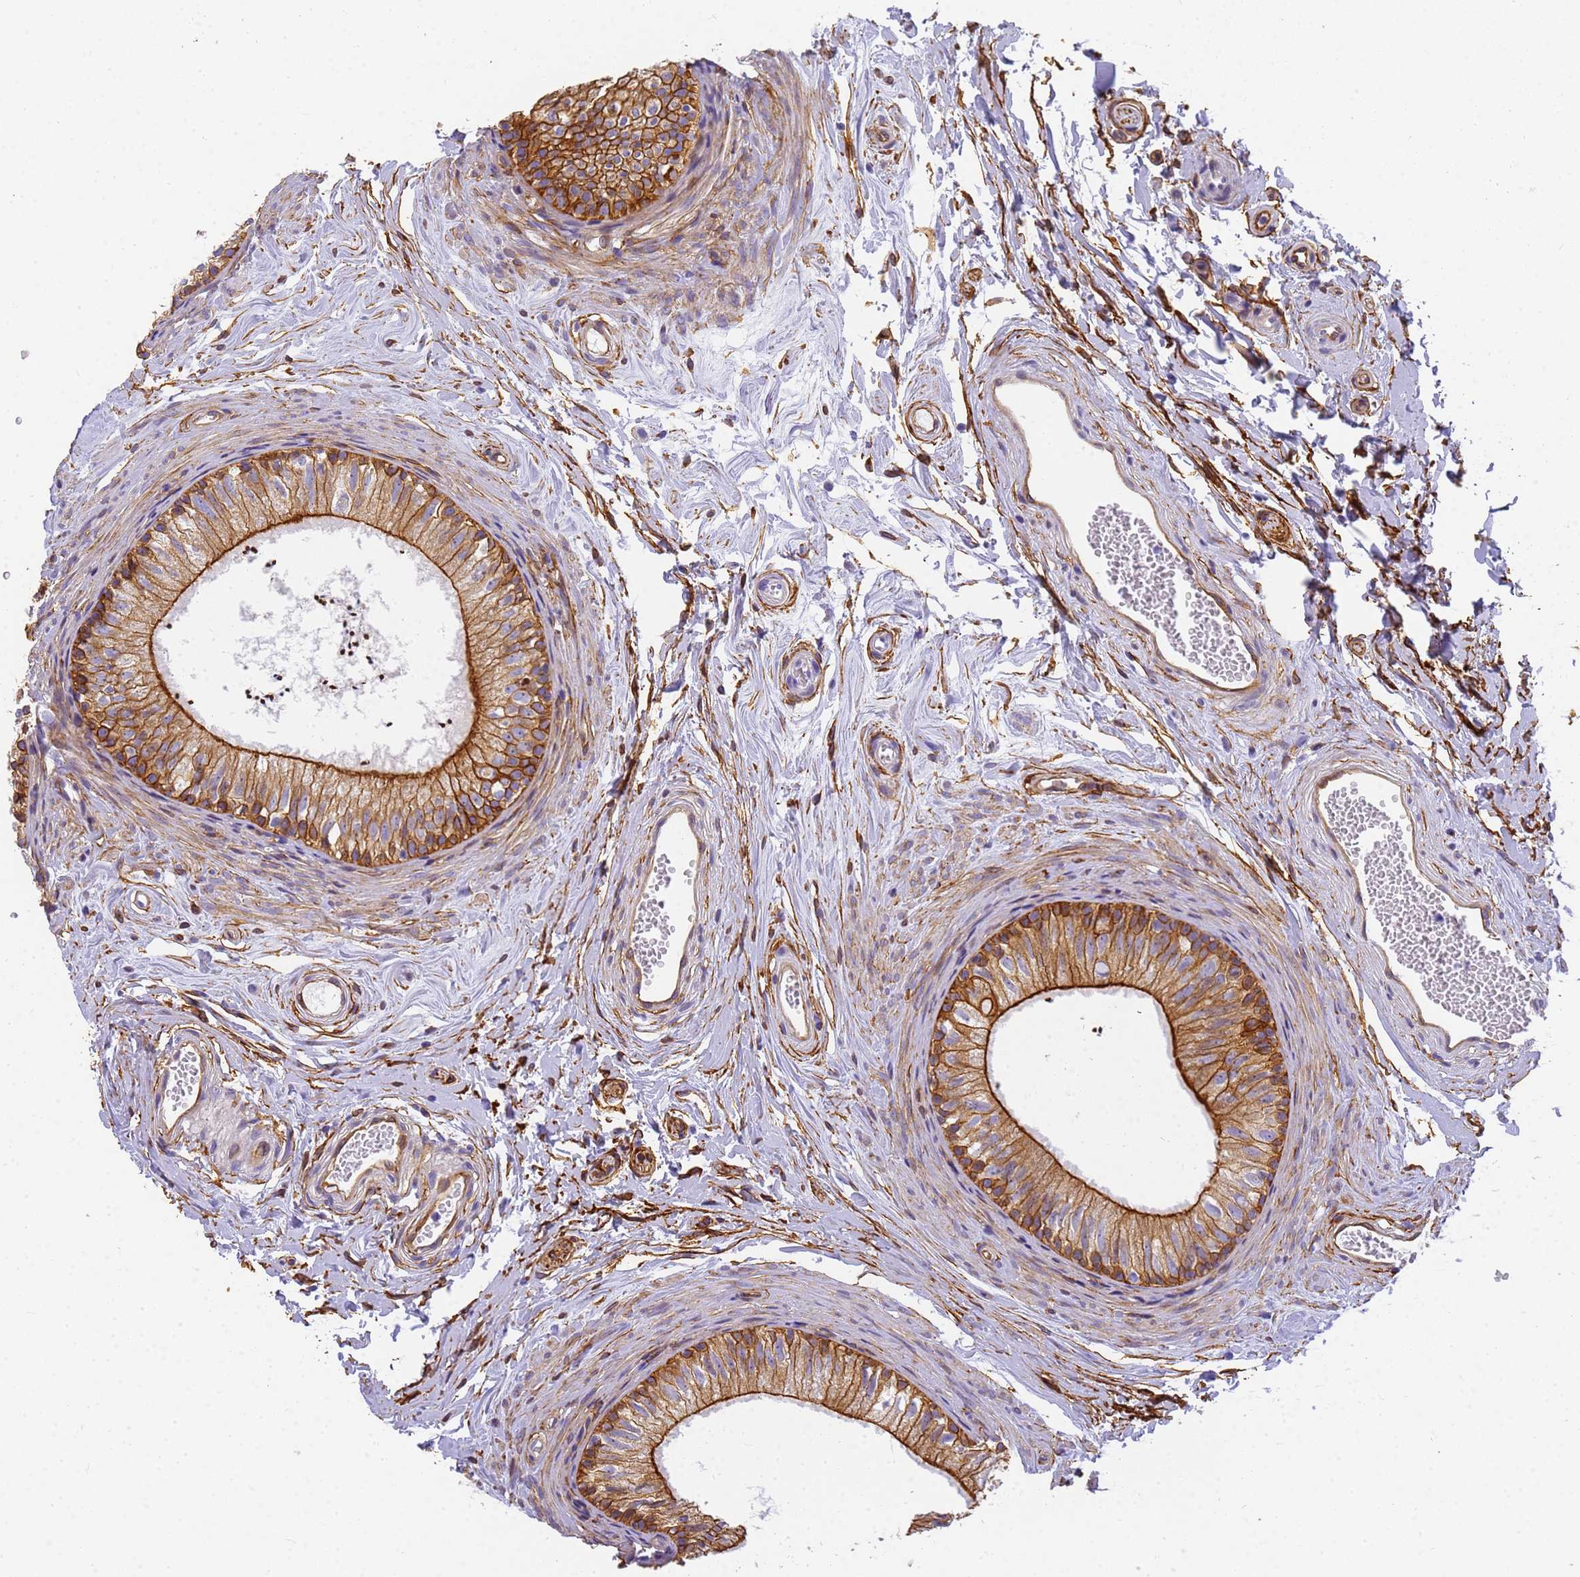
{"staining": {"intensity": "strong", "quantity": "25%-75%", "location": "cytoplasmic/membranous"}, "tissue": "epididymis", "cell_type": "Glandular cells", "image_type": "normal", "snomed": [{"axis": "morphology", "description": "Normal tissue, NOS"}, {"axis": "topography", "description": "Epididymis"}], "caption": "Immunohistochemistry (IHC) of unremarkable epididymis shows high levels of strong cytoplasmic/membranous staining in about 25%-75% of glandular cells. (DAB (3,3'-diaminobenzidine) IHC with brightfield microscopy, high magnification).", "gene": "MVB12A", "patient": {"sex": "male", "age": 56}}